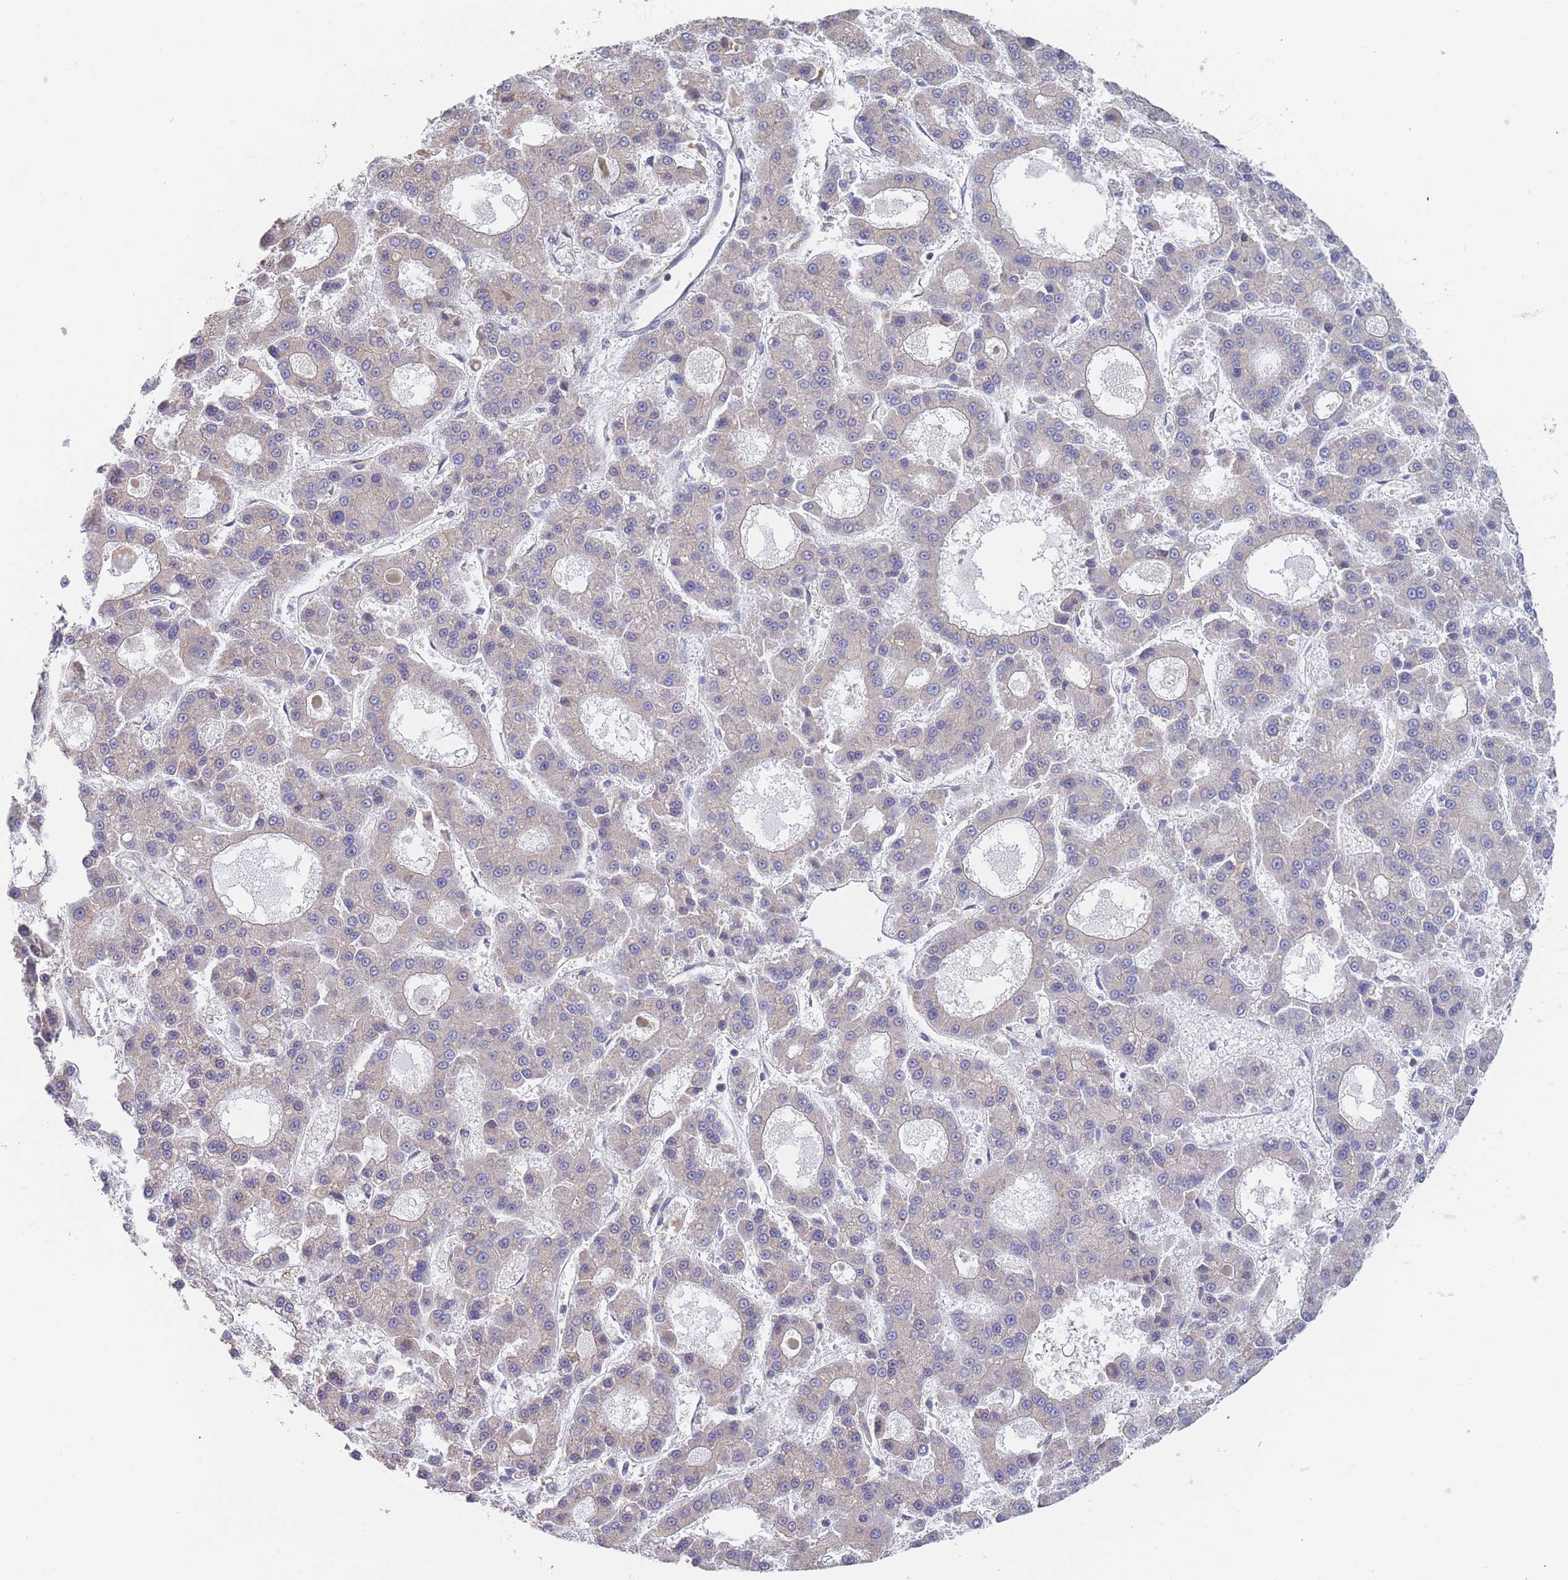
{"staining": {"intensity": "weak", "quantity": "25%-75%", "location": "cytoplasmic/membranous"}, "tissue": "liver cancer", "cell_type": "Tumor cells", "image_type": "cancer", "snomed": [{"axis": "morphology", "description": "Carcinoma, Hepatocellular, NOS"}, {"axis": "topography", "description": "Liver"}], "caption": "Liver cancer stained with a brown dye reveals weak cytoplasmic/membranous positive expression in approximately 25%-75% of tumor cells.", "gene": "OR7C2", "patient": {"sex": "male", "age": 70}}